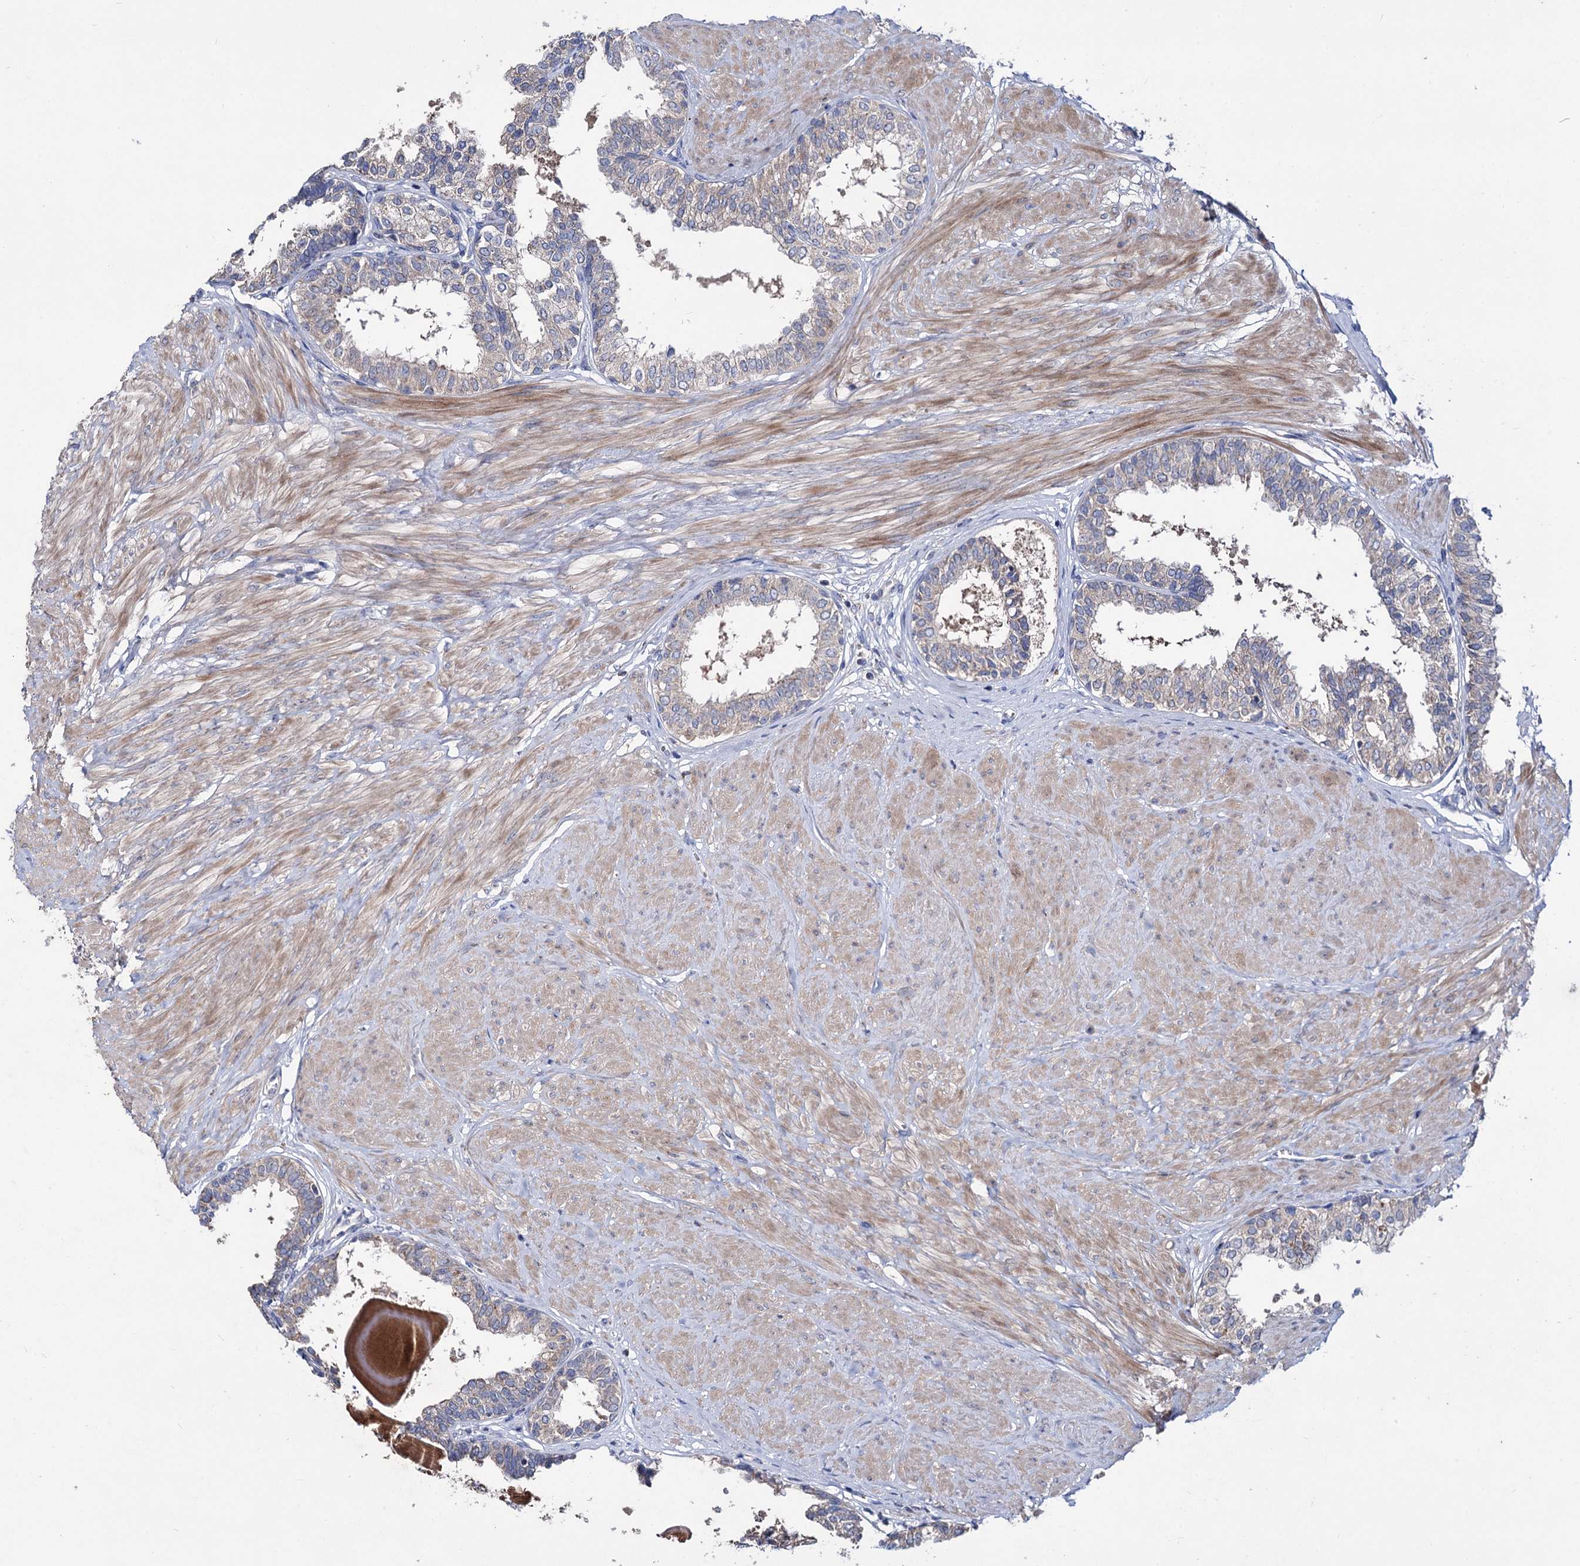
{"staining": {"intensity": "moderate", "quantity": "25%-75%", "location": "cytoplasmic/membranous"}, "tissue": "prostate", "cell_type": "Glandular cells", "image_type": "normal", "snomed": [{"axis": "morphology", "description": "Normal tissue, NOS"}, {"axis": "topography", "description": "Prostate"}], "caption": "This micrograph demonstrates IHC staining of benign human prostate, with medium moderate cytoplasmic/membranous expression in about 25%-75% of glandular cells.", "gene": "CLPB", "patient": {"sex": "male", "age": 48}}